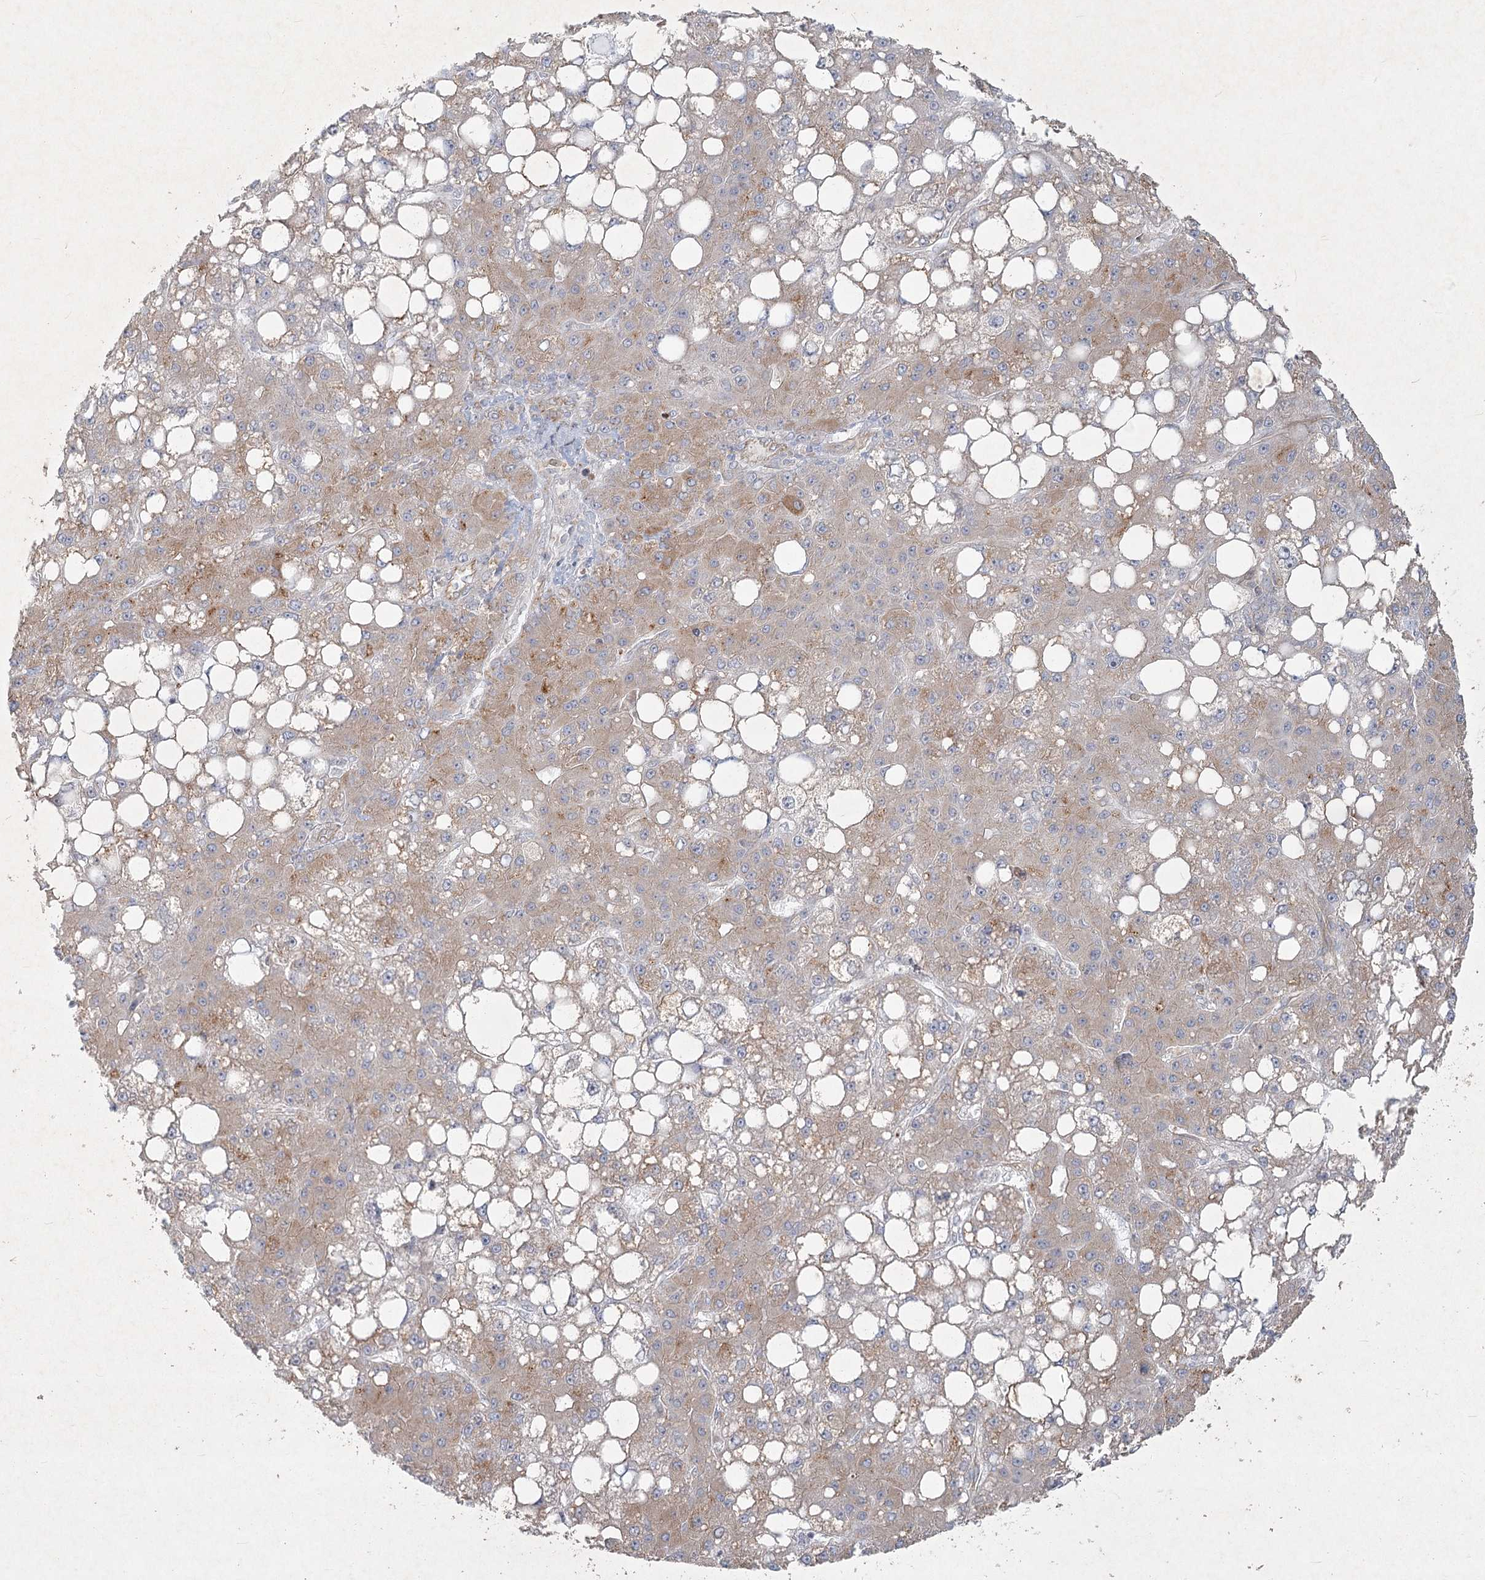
{"staining": {"intensity": "weak", "quantity": "25%-75%", "location": "cytoplasmic/membranous"}, "tissue": "liver cancer", "cell_type": "Tumor cells", "image_type": "cancer", "snomed": [{"axis": "morphology", "description": "Carcinoma, Hepatocellular, NOS"}, {"axis": "topography", "description": "Liver"}], "caption": "There is low levels of weak cytoplasmic/membranous expression in tumor cells of liver hepatocellular carcinoma, as demonstrated by immunohistochemical staining (brown color).", "gene": "LRP2BP", "patient": {"sex": "male", "age": 67}}